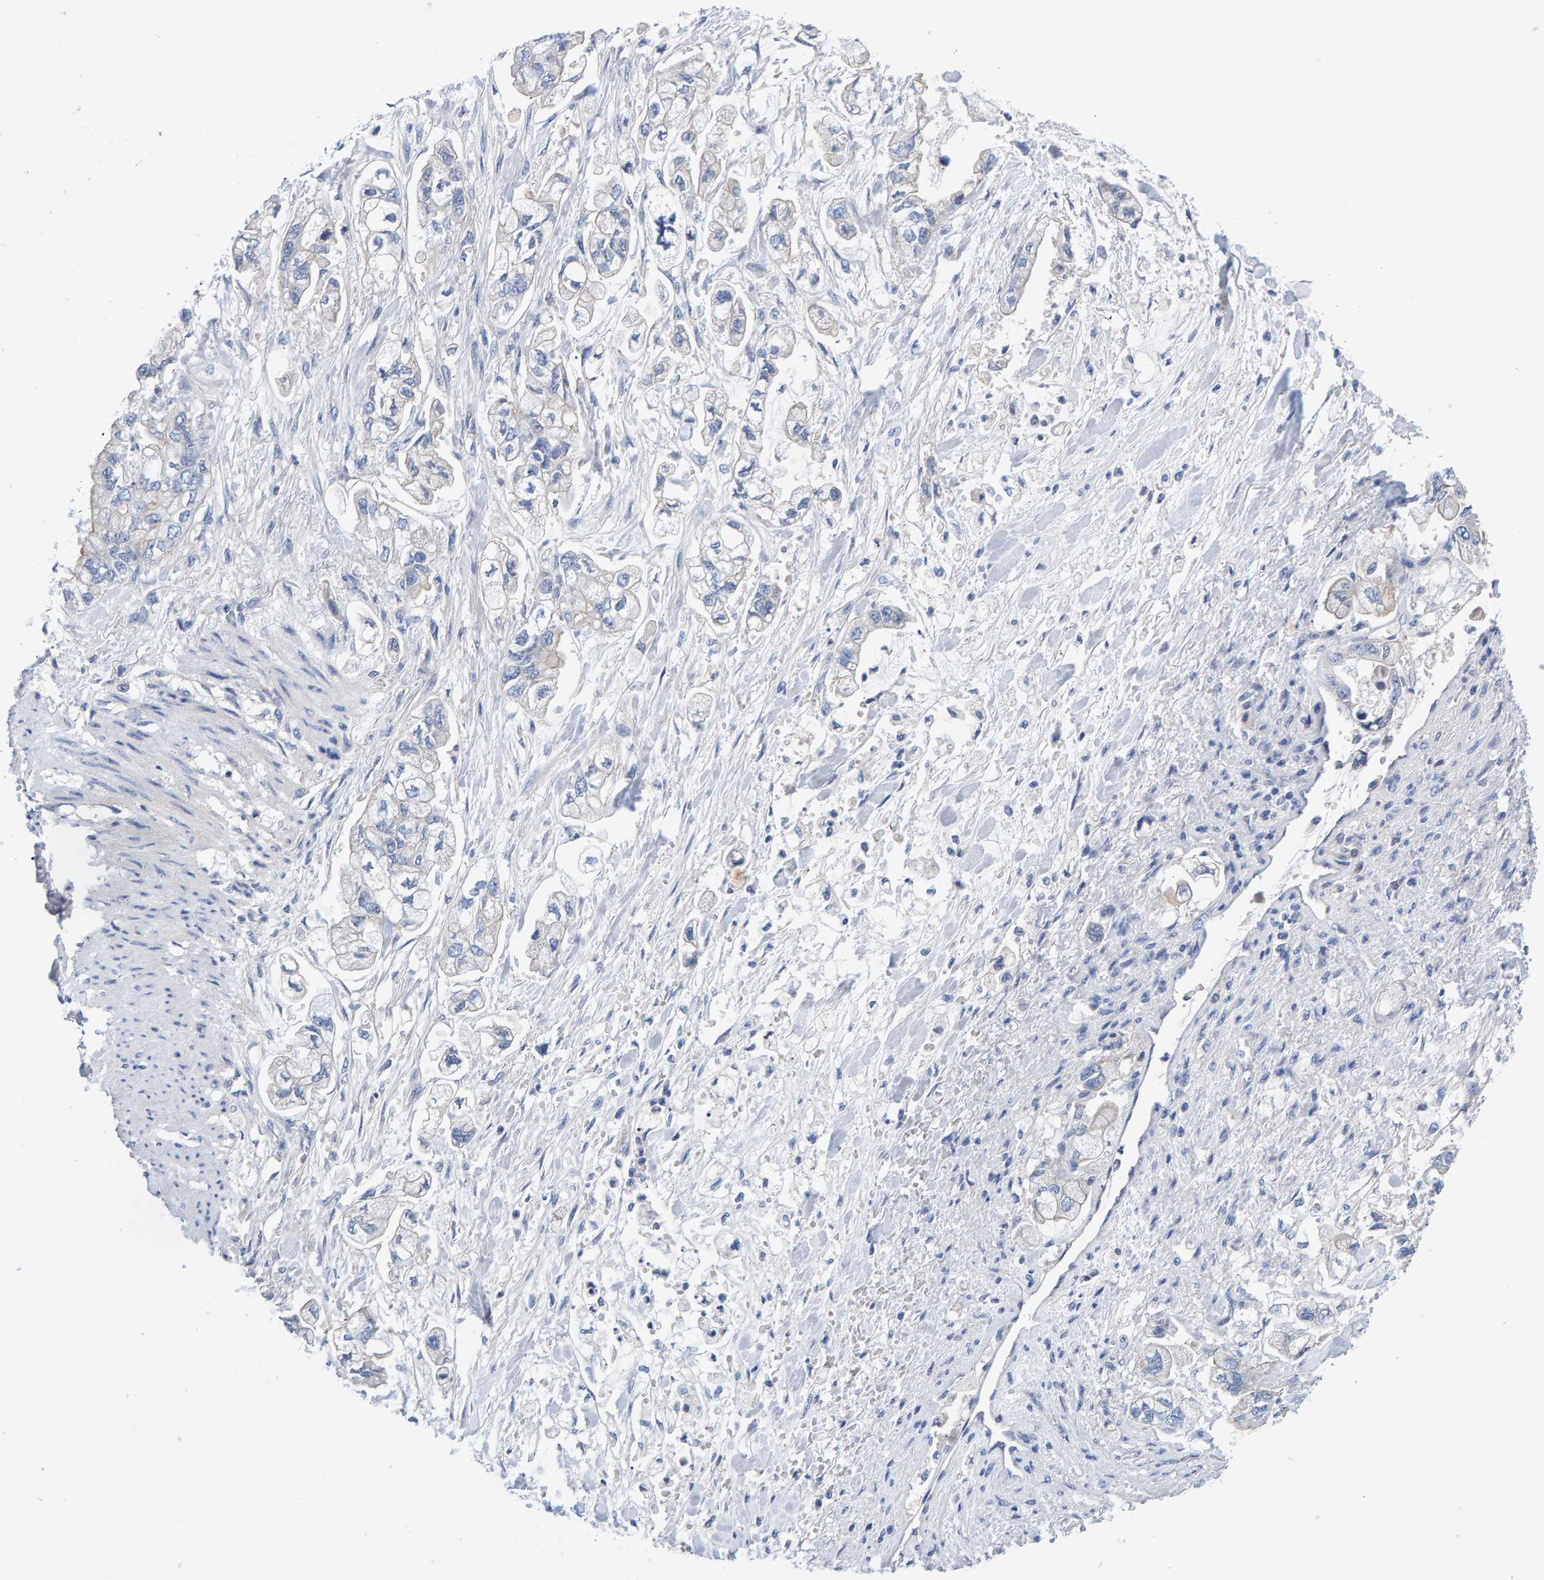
{"staining": {"intensity": "negative", "quantity": "none", "location": "none"}, "tissue": "stomach cancer", "cell_type": "Tumor cells", "image_type": "cancer", "snomed": [{"axis": "morphology", "description": "Normal tissue, NOS"}, {"axis": "morphology", "description": "Adenocarcinoma, NOS"}, {"axis": "topography", "description": "Stomach"}], "caption": "Image shows no significant protein positivity in tumor cells of stomach cancer (adenocarcinoma). The staining is performed using DAB (3,3'-diaminobenzidine) brown chromogen with nuclei counter-stained in using hematoxylin.", "gene": "EFR3A", "patient": {"sex": "male", "age": 62}}